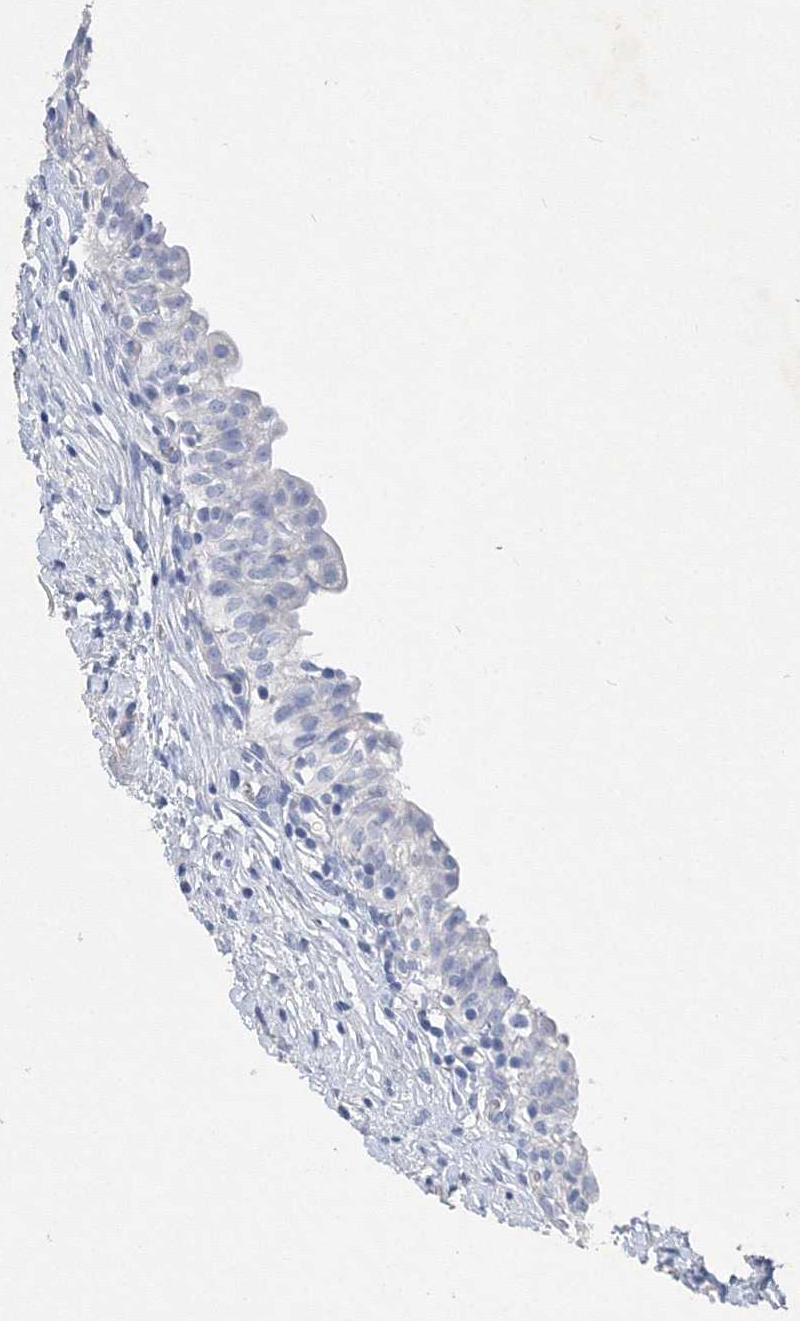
{"staining": {"intensity": "negative", "quantity": "none", "location": "none"}, "tissue": "urinary bladder", "cell_type": "Urothelial cells", "image_type": "normal", "snomed": [{"axis": "morphology", "description": "Normal tissue, NOS"}, {"axis": "topography", "description": "Urinary bladder"}], "caption": "Immunohistochemical staining of normal urinary bladder demonstrates no significant positivity in urothelial cells.", "gene": "OSBPL6", "patient": {"sex": "male", "age": 55}}